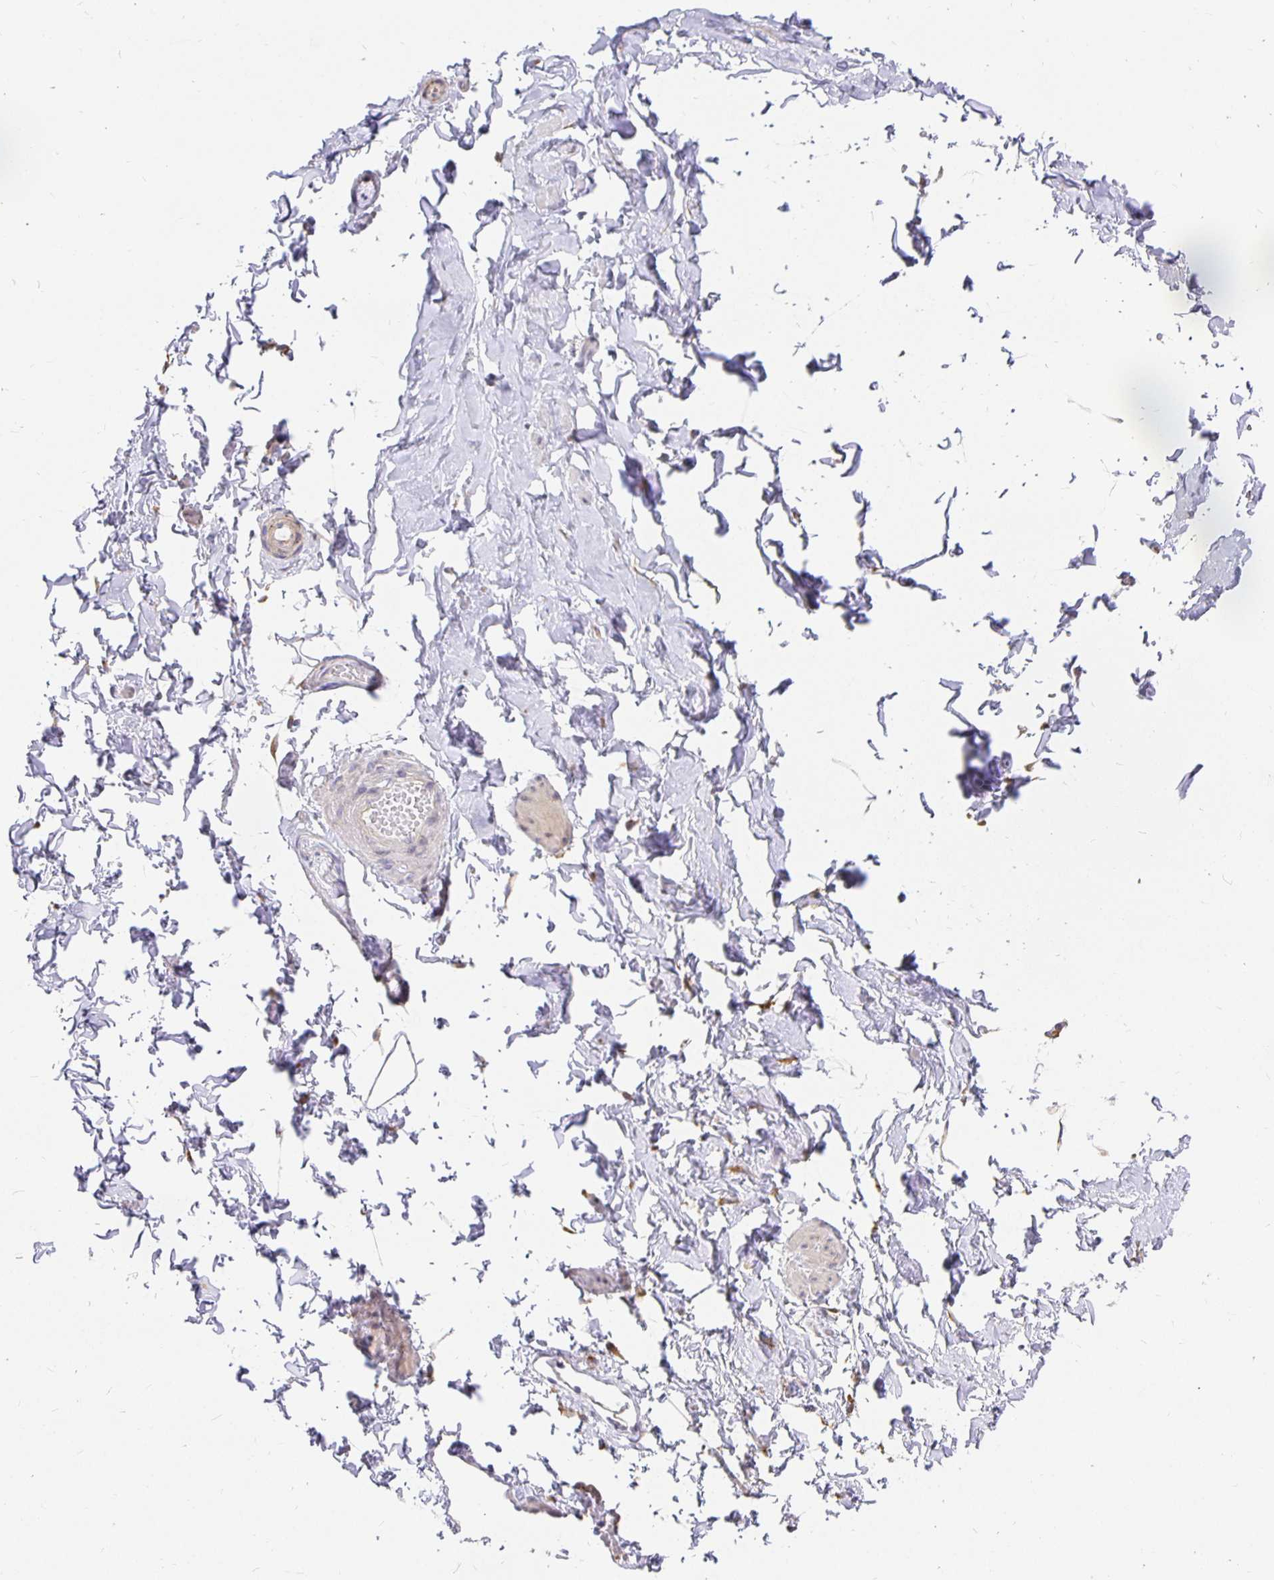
{"staining": {"intensity": "negative", "quantity": "none", "location": "none"}, "tissue": "adipose tissue", "cell_type": "Adipocytes", "image_type": "normal", "snomed": [{"axis": "morphology", "description": "Normal tissue, NOS"}, {"axis": "topography", "description": "Epididymis, spermatic cord, NOS"}, {"axis": "topography", "description": "Epididymis"}, {"axis": "topography", "description": "Peripheral nerve tissue"}], "caption": "DAB immunohistochemical staining of unremarkable human adipose tissue exhibits no significant staining in adipocytes. (DAB (3,3'-diaminobenzidine) immunohistochemistry visualized using brightfield microscopy, high magnification).", "gene": "PLOD1", "patient": {"sex": "male", "age": 29}}